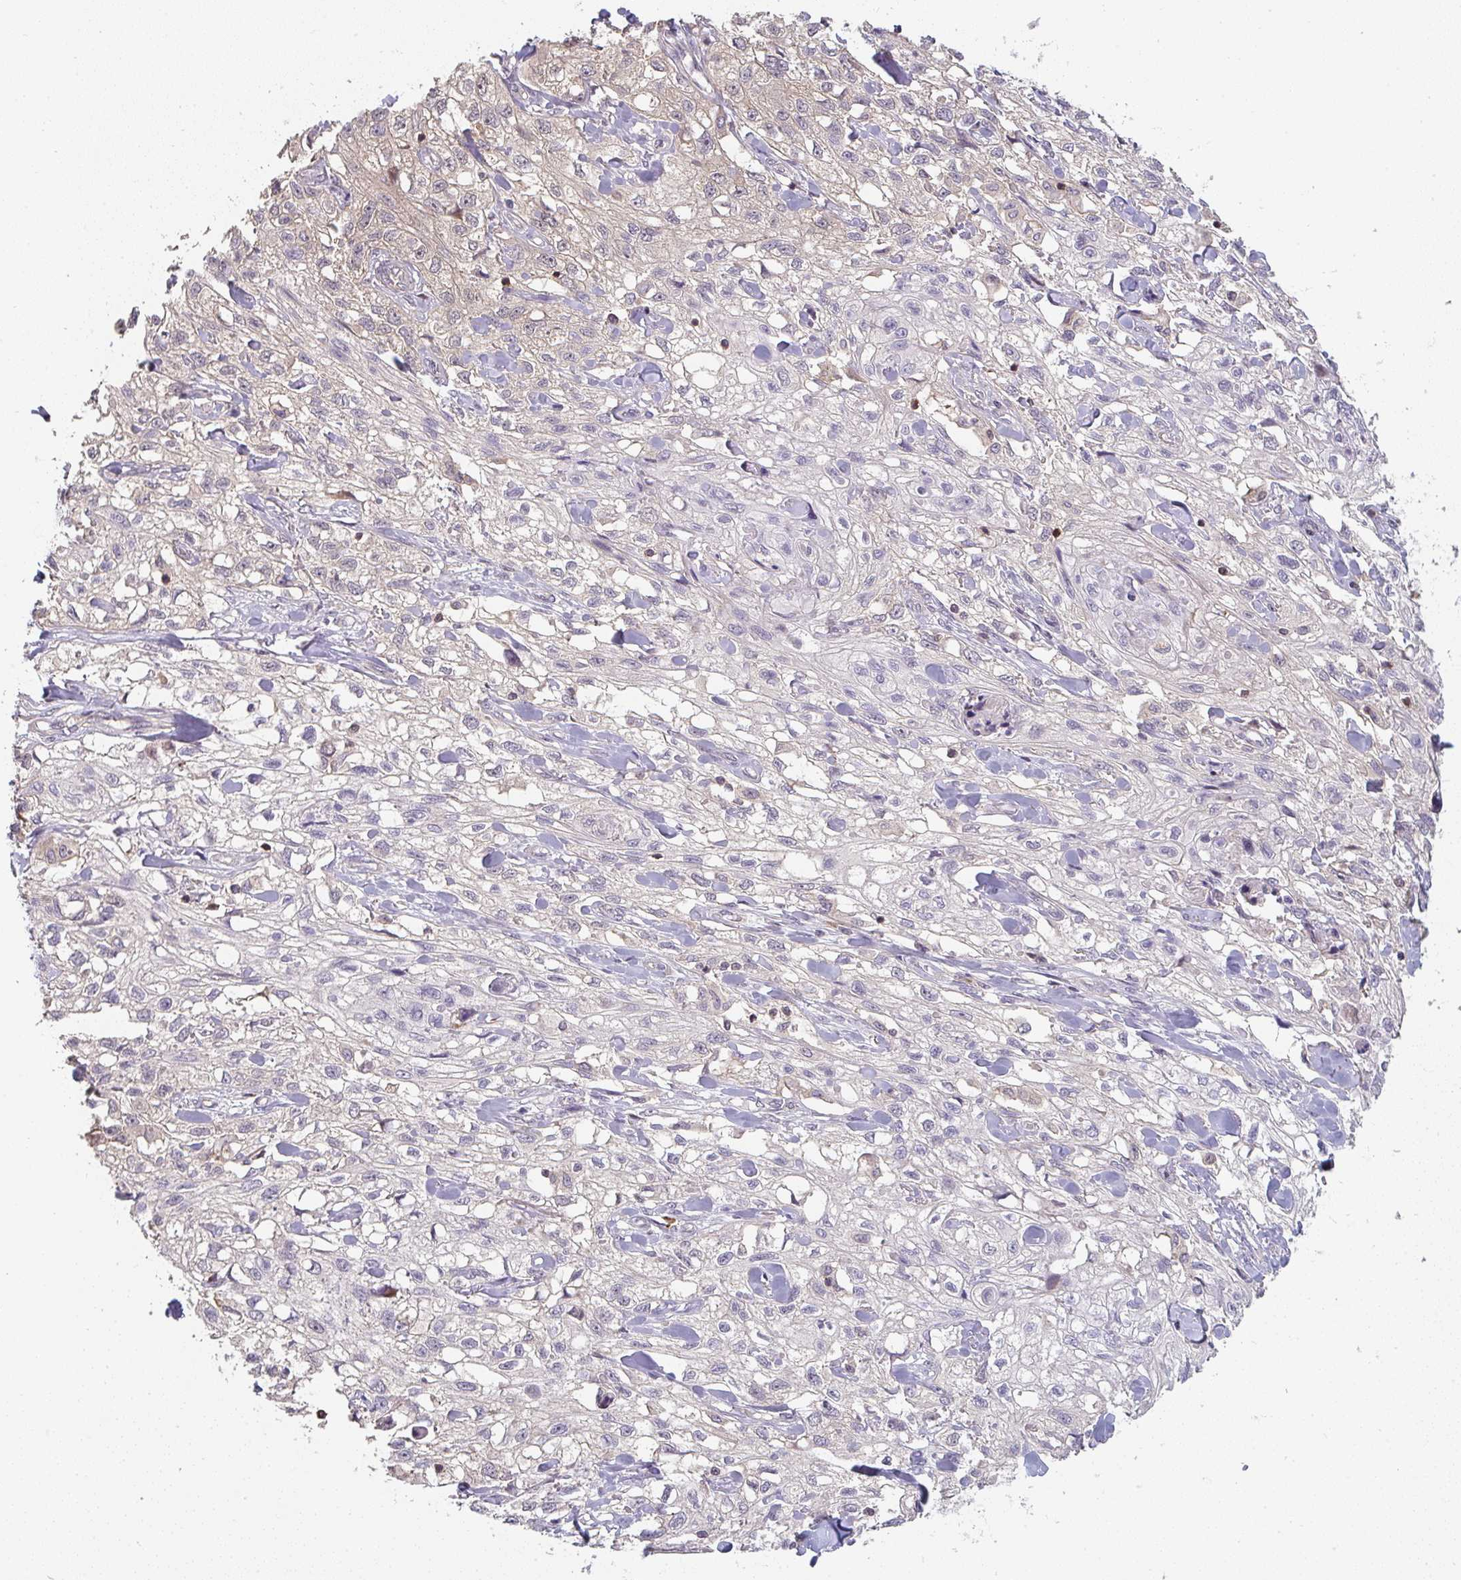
{"staining": {"intensity": "negative", "quantity": "none", "location": "none"}, "tissue": "skin cancer", "cell_type": "Tumor cells", "image_type": "cancer", "snomed": [{"axis": "morphology", "description": "Squamous cell carcinoma, NOS"}, {"axis": "topography", "description": "Skin"}, {"axis": "topography", "description": "Vulva"}], "caption": "This is an IHC photomicrograph of skin cancer. There is no staining in tumor cells.", "gene": "RANGRF", "patient": {"sex": "female", "age": 86}}